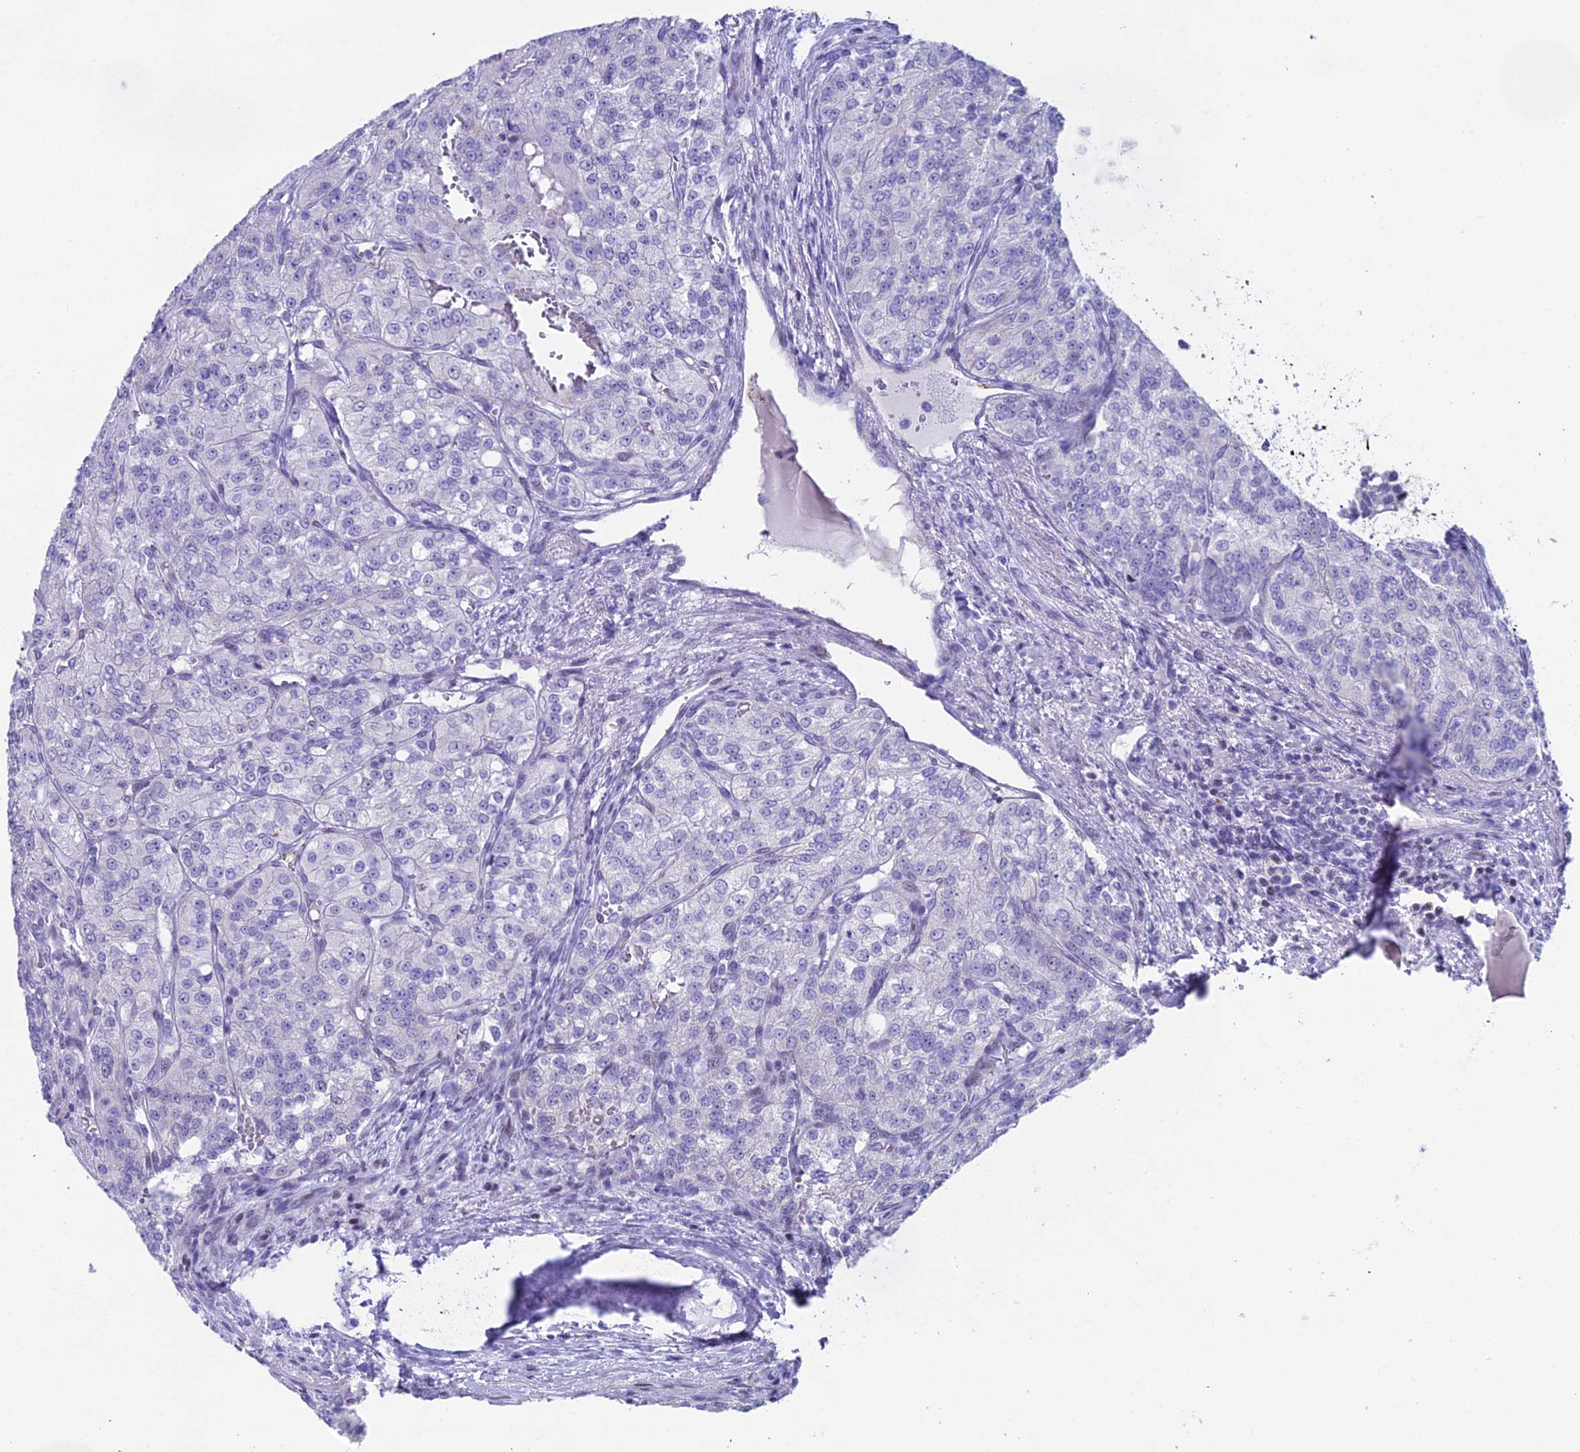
{"staining": {"intensity": "negative", "quantity": "none", "location": "none"}, "tissue": "renal cancer", "cell_type": "Tumor cells", "image_type": "cancer", "snomed": [{"axis": "morphology", "description": "Adenocarcinoma, NOS"}, {"axis": "topography", "description": "Kidney"}], "caption": "DAB (3,3'-diaminobenzidine) immunohistochemical staining of human renal adenocarcinoma displays no significant positivity in tumor cells.", "gene": "CC2D2A", "patient": {"sex": "female", "age": 63}}